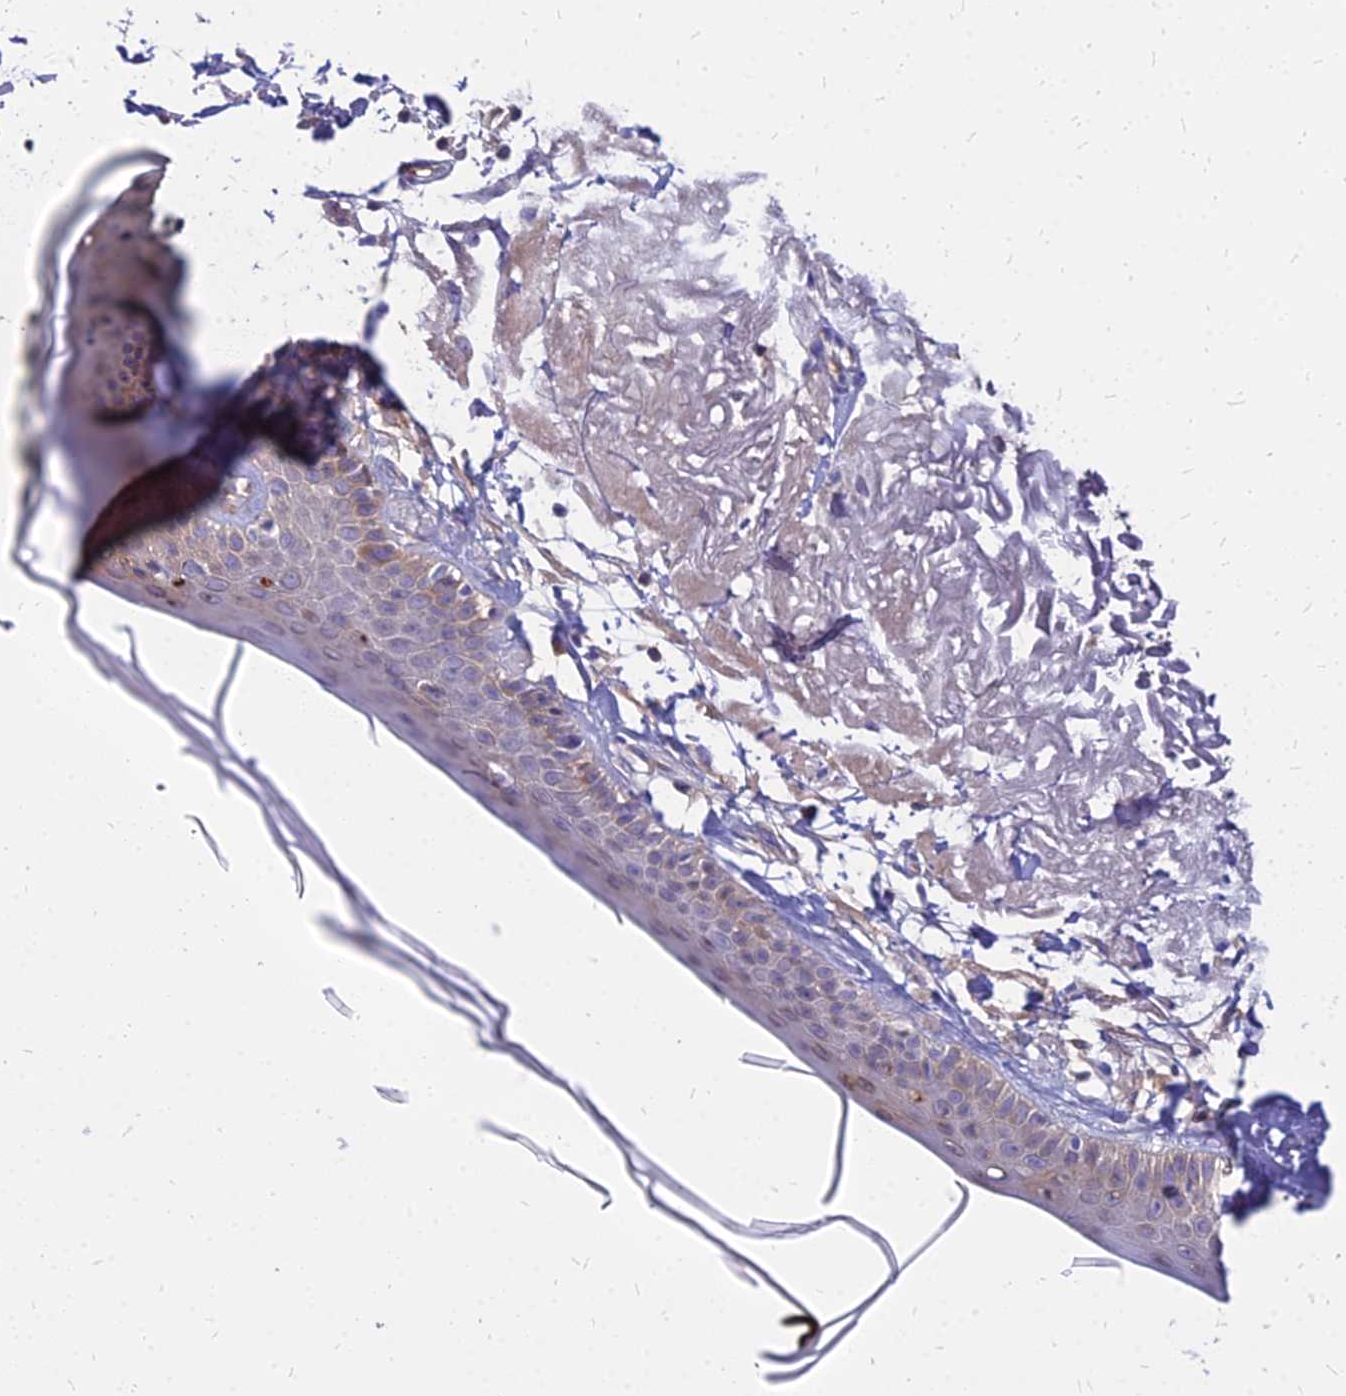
{"staining": {"intensity": "negative", "quantity": "none", "location": "none"}, "tissue": "skin", "cell_type": "Fibroblasts", "image_type": "normal", "snomed": [{"axis": "morphology", "description": "Normal tissue, NOS"}, {"axis": "topography", "description": "Skin"}, {"axis": "topography", "description": "Skeletal muscle"}], "caption": "IHC image of benign human skin stained for a protein (brown), which shows no staining in fibroblasts.", "gene": "ACSM6", "patient": {"sex": "male", "age": 83}}